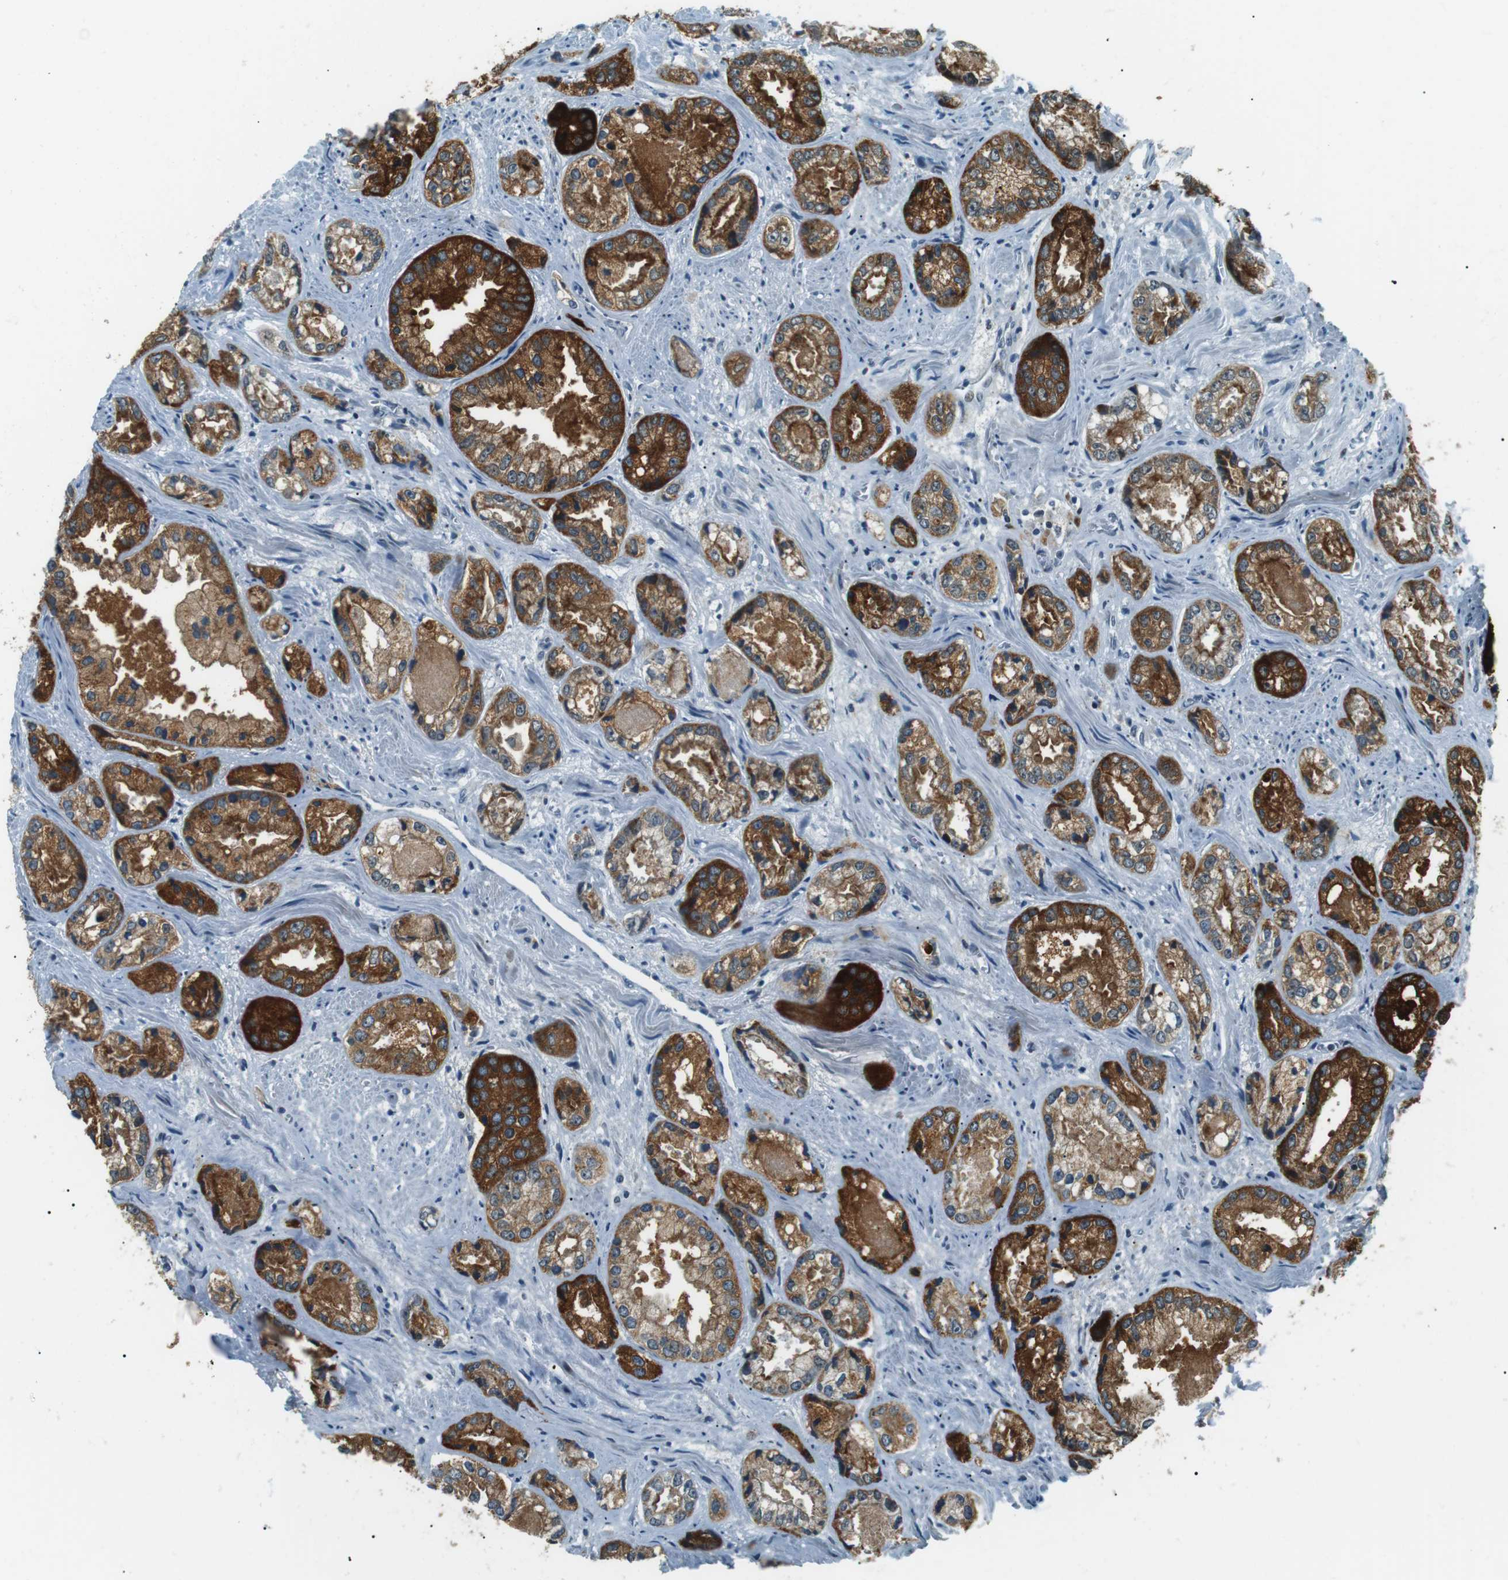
{"staining": {"intensity": "strong", "quantity": ">75%", "location": "cytoplasmic/membranous"}, "tissue": "prostate cancer", "cell_type": "Tumor cells", "image_type": "cancer", "snomed": [{"axis": "morphology", "description": "Adenocarcinoma, High grade"}, {"axis": "topography", "description": "Prostate"}], "caption": "Tumor cells display high levels of strong cytoplasmic/membranous staining in approximately >75% of cells in prostate cancer (high-grade adenocarcinoma).", "gene": "PJA1", "patient": {"sex": "male", "age": 61}}